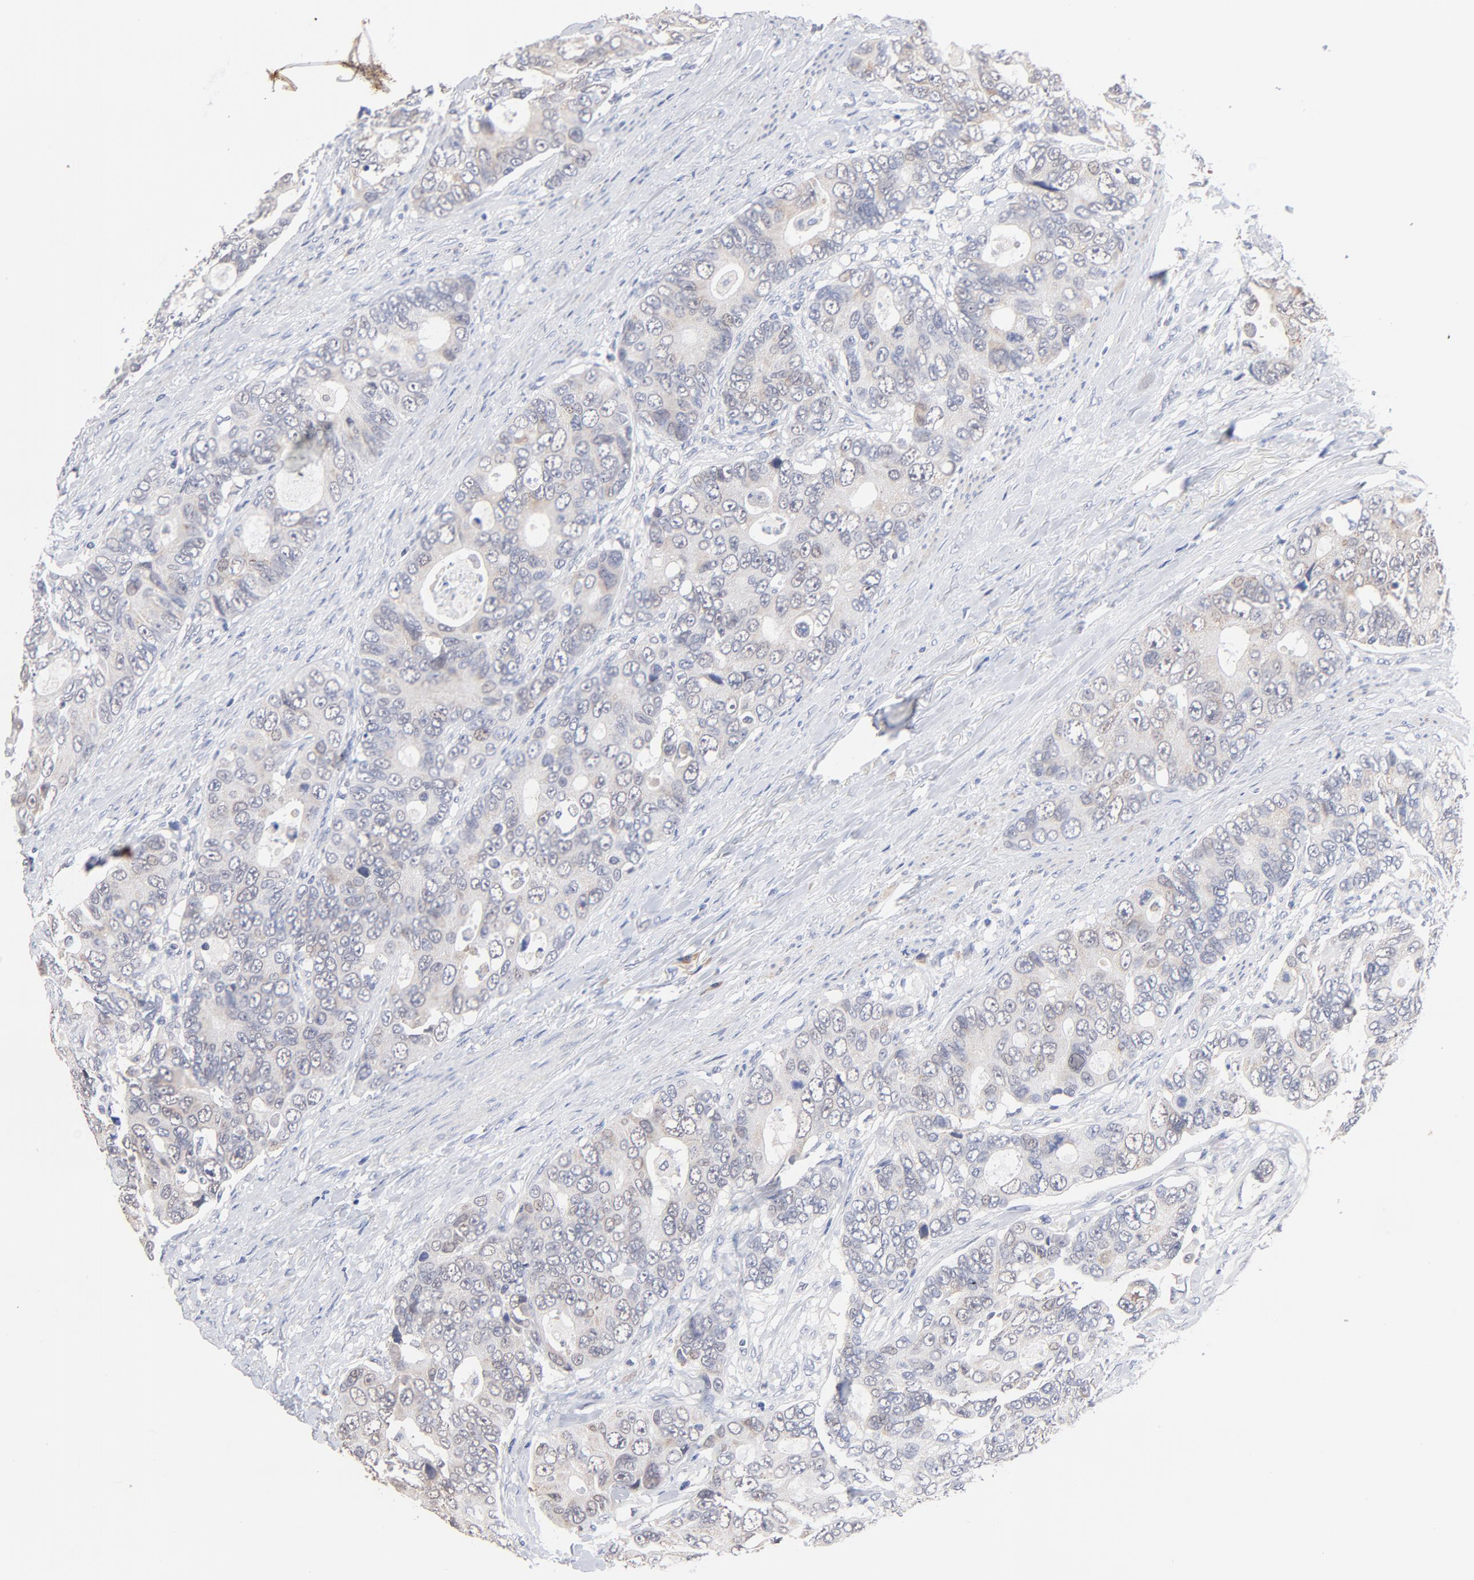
{"staining": {"intensity": "weak", "quantity": "<25%", "location": "cytoplasmic/membranous"}, "tissue": "colorectal cancer", "cell_type": "Tumor cells", "image_type": "cancer", "snomed": [{"axis": "morphology", "description": "Adenocarcinoma, NOS"}, {"axis": "topography", "description": "Rectum"}], "caption": "Tumor cells show no significant protein staining in colorectal cancer (adenocarcinoma).", "gene": "TWNK", "patient": {"sex": "female", "age": 67}}